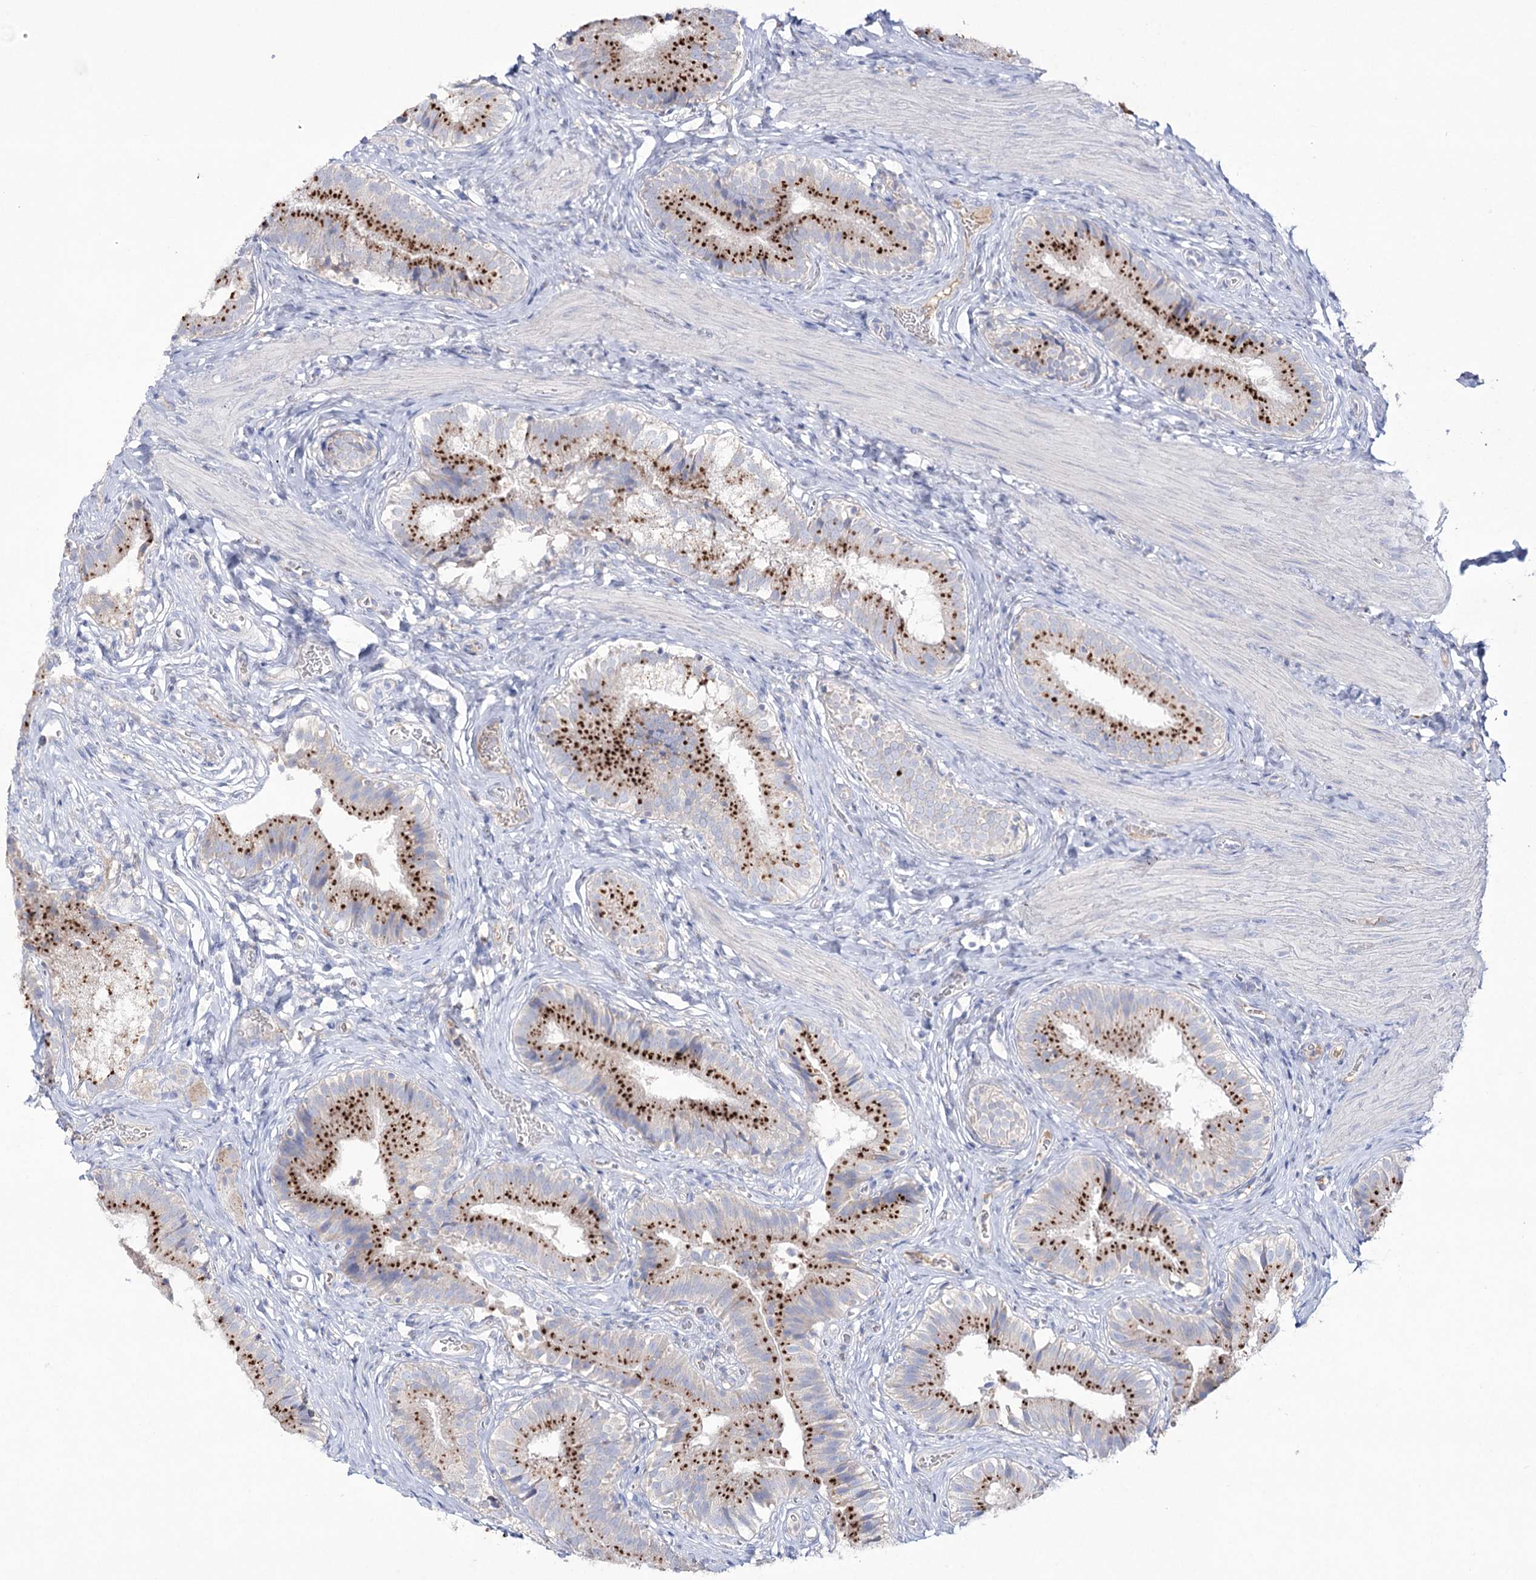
{"staining": {"intensity": "strong", "quantity": ">75%", "location": "cytoplasmic/membranous"}, "tissue": "gallbladder", "cell_type": "Glandular cells", "image_type": "normal", "snomed": [{"axis": "morphology", "description": "Normal tissue, NOS"}, {"axis": "topography", "description": "Gallbladder"}], "caption": "This is a photomicrograph of IHC staining of unremarkable gallbladder, which shows strong positivity in the cytoplasmic/membranous of glandular cells.", "gene": "NAGLU", "patient": {"sex": "female", "age": 47}}